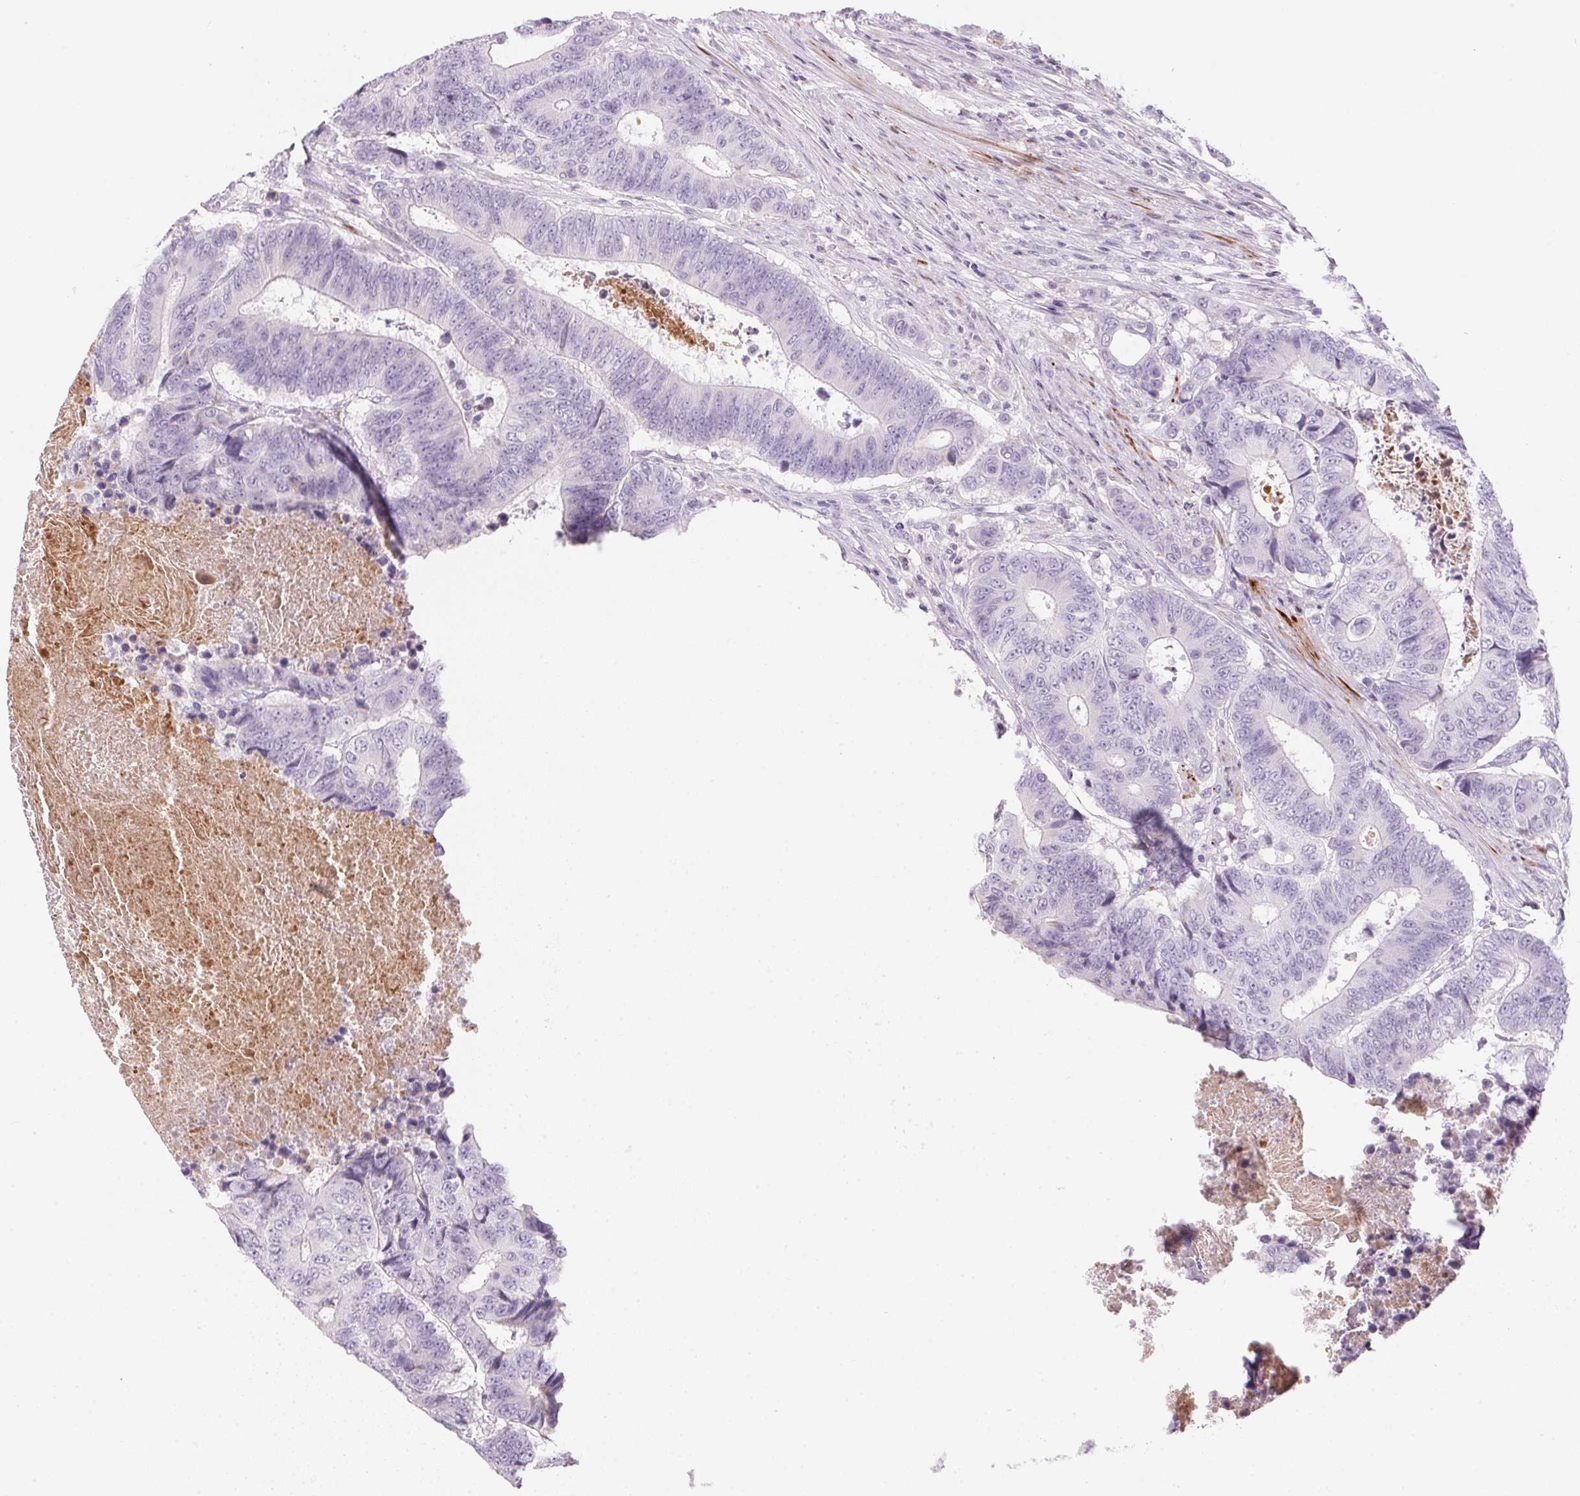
{"staining": {"intensity": "negative", "quantity": "none", "location": "none"}, "tissue": "colorectal cancer", "cell_type": "Tumor cells", "image_type": "cancer", "snomed": [{"axis": "morphology", "description": "Adenocarcinoma, NOS"}, {"axis": "topography", "description": "Colon"}], "caption": "This is an immunohistochemistry (IHC) histopathology image of colorectal cancer. There is no positivity in tumor cells.", "gene": "ECPAS", "patient": {"sex": "female", "age": 48}}